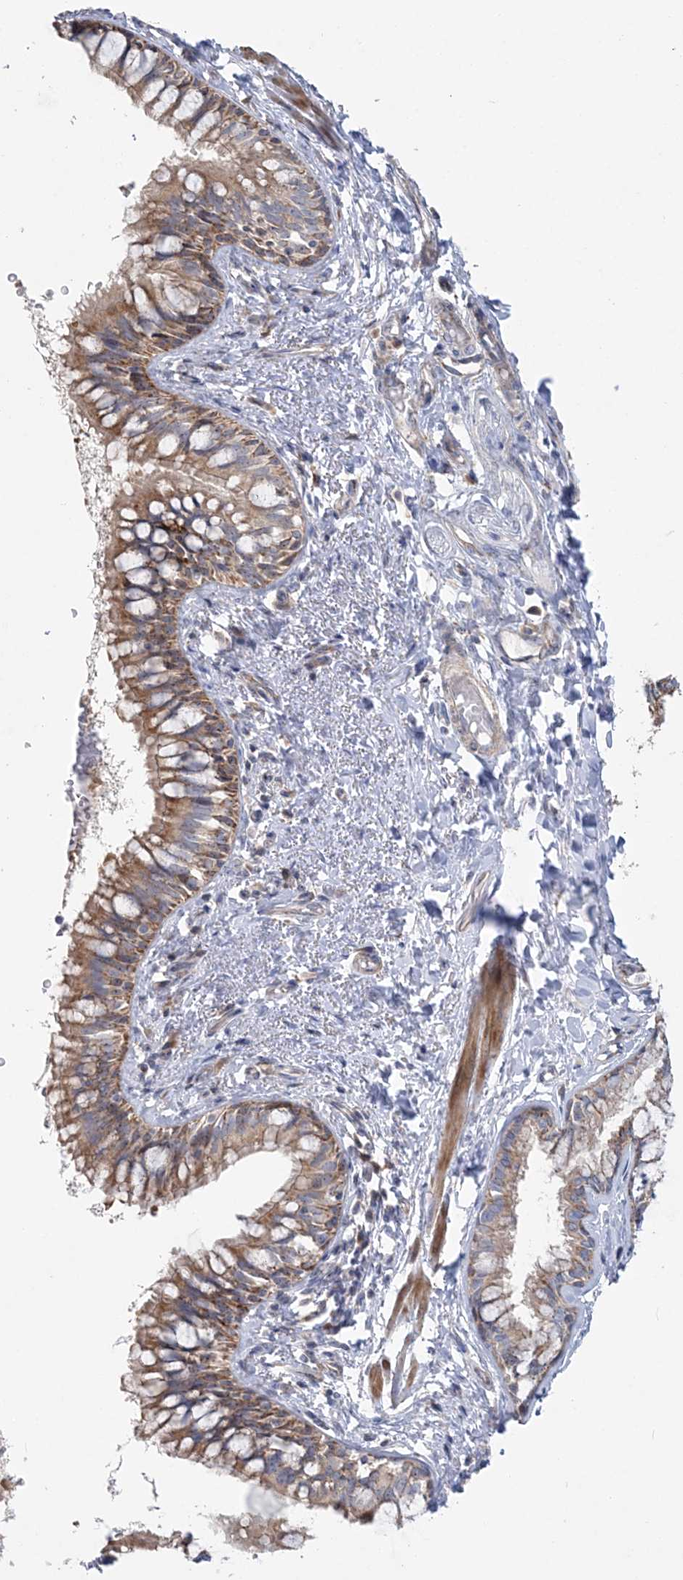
{"staining": {"intensity": "moderate", "quantity": ">75%", "location": "cytoplasmic/membranous"}, "tissue": "bronchus", "cell_type": "Respiratory epithelial cells", "image_type": "normal", "snomed": [{"axis": "morphology", "description": "Normal tissue, NOS"}, {"axis": "topography", "description": "Cartilage tissue"}, {"axis": "topography", "description": "Bronchus"}], "caption": "Protein expression by immunohistochemistry exhibits moderate cytoplasmic/membranous expression in about >75% of respiratory epithelial cells in benign bronchus. The staining is performed using DAB brown chromogen to label protein expression. The nuclei are counter-stained blue using hematoxylin.", "gene": "MMADHC", "patient": {"sex": "female", "age": 36}}